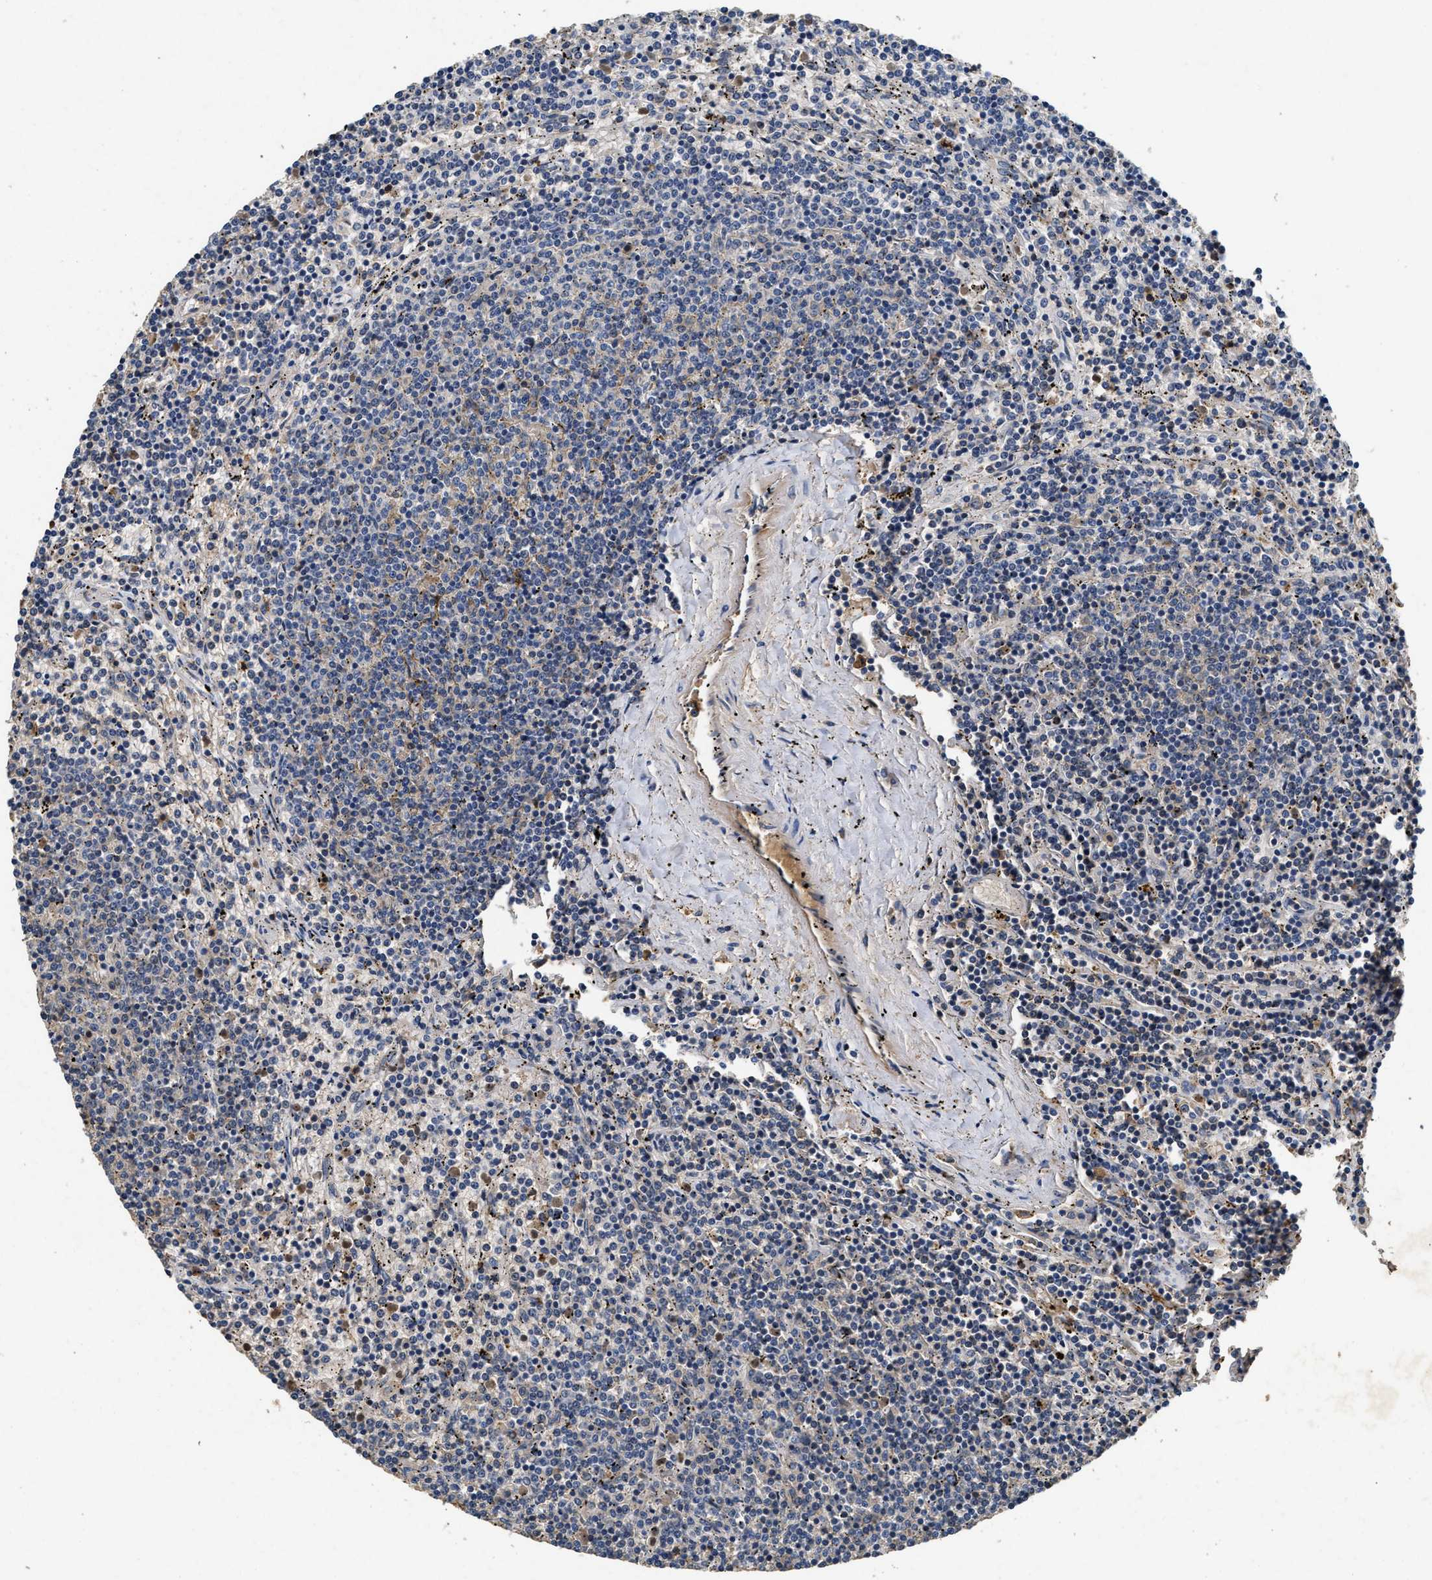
{"staining": {"intensity": "weak", "quantity": "<25%", "location": "cytoplasmic/membranous"}, "tissue": "lymphoma", "cell_type": "Tumor cells", "image_type": "cancer", "snomed": [{"axis": "morphology", "description": "Malignant lymphoma, non-Hodgkin's type, Low grade"}, {"axis": "topography", "description": "Spleen"}], "caption": "Immunohistochemistry (IHC) image of neoplastic tissue: human low-grade malignant lymphoma, non-Hodgkin's type stained with DAB (3,3'-diaminobenzidine) reveals no significant protein positivity in tumor cells.", "gene": "C3", "patient": {"sex": "female", "age": 50}}